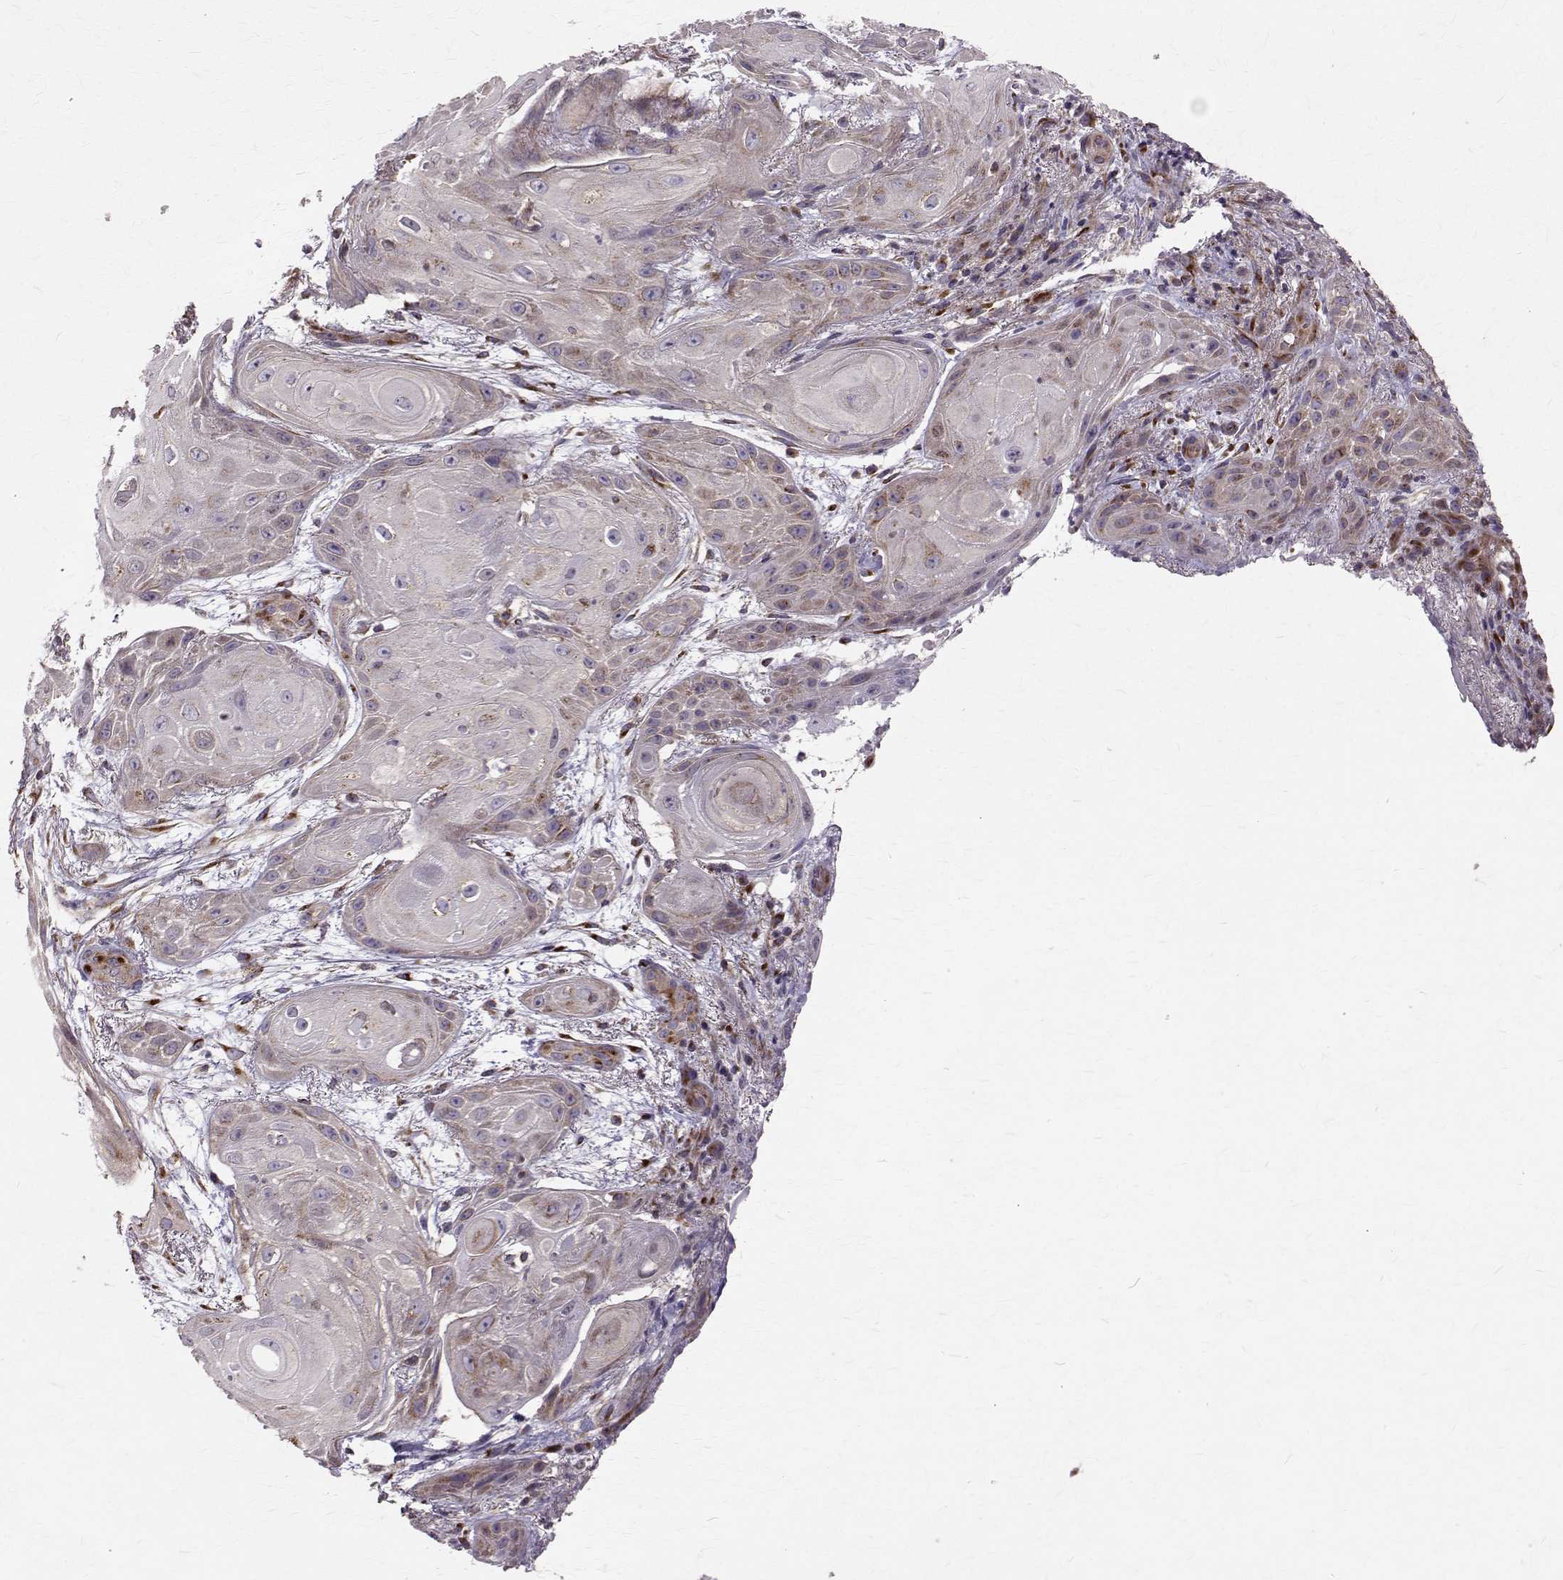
{"staining": {"intensity": "negative", "quantity": "none", "location": "none"}, "tissue": "skin cancer", "cell_type": "Tumor cells", "image_type": "cancer", "snomed": [{"axis": "morphology", "description": "Squamous cell carcinoma, NOS"}, {"axis": "topography", "description": "Skin"}], "caption": "Immunohistochemistry (IHC) micrograph of neoplastic tissue: human squamous cell carcinoma (skin) stained with DAB (3,3'-diaminobenzidine) shows no significant protein expression in tumor cells.", "gene": "ARFGAP1", "patient": {"sex": "male", "age": 62}}